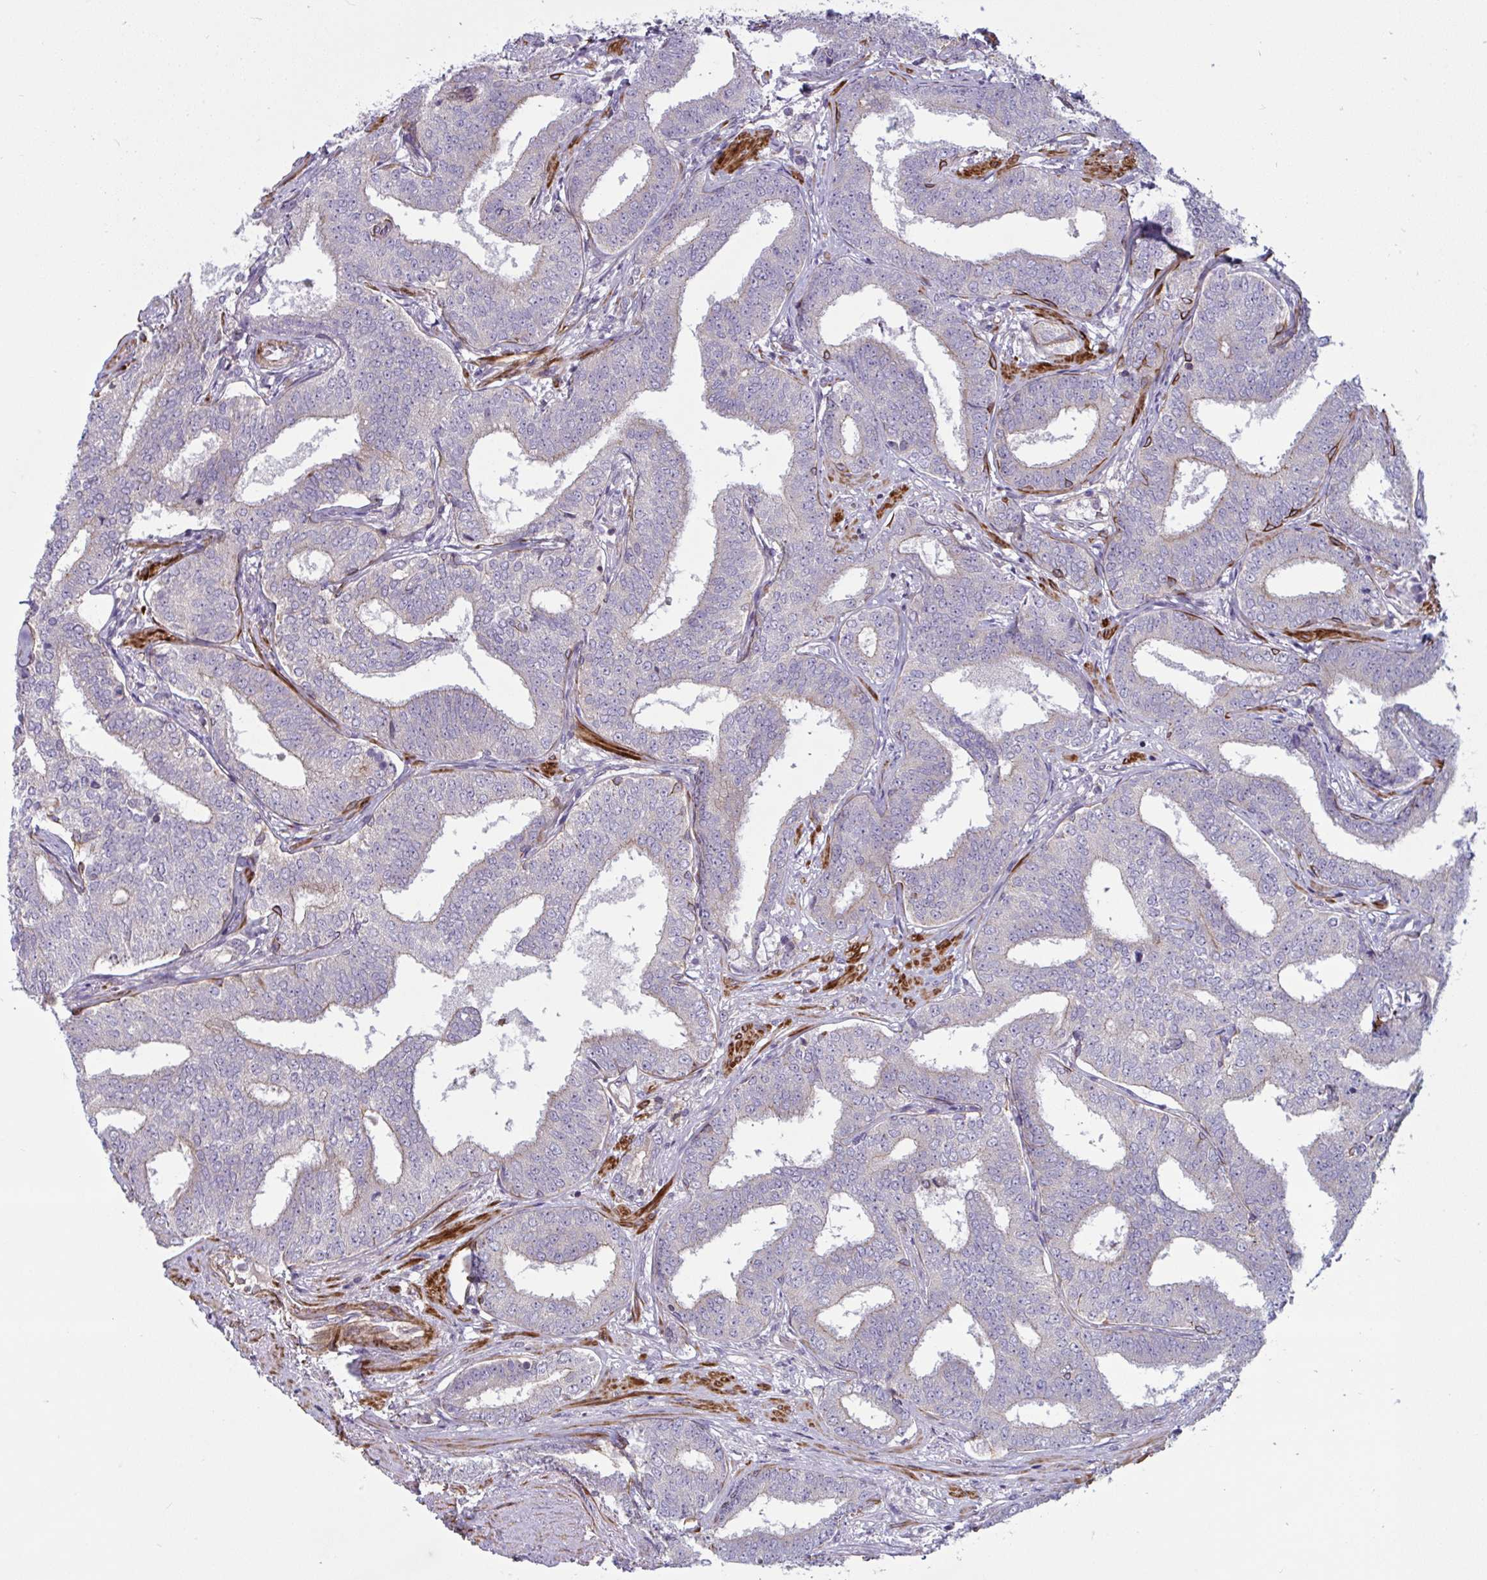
{"staining": {"intensity": "moderate", "quantity": "25%-75%", "location": "cytoplasmic/membranous"}, "tissue": "prostate cancer", "cell_type": "Tumor cells", "image_type": "cancer", "snomed": [{"axis": "morphology", "description": "Adenocarcinoma, High grade"}, {"axis": "topography", "description": "Prostate"}], "caption": "A high-resolution micrograph shows immunohistochemistry (IHC) staining of prostate high-grade adenocarcinoma, which exhibits moderate cytoplasmic/membranous positivity in approximately 25%-75% of tumor cells. Nuclei are stained in blue.", "gene": "TANK", "patient": {"sex": "male", "age": 72}}